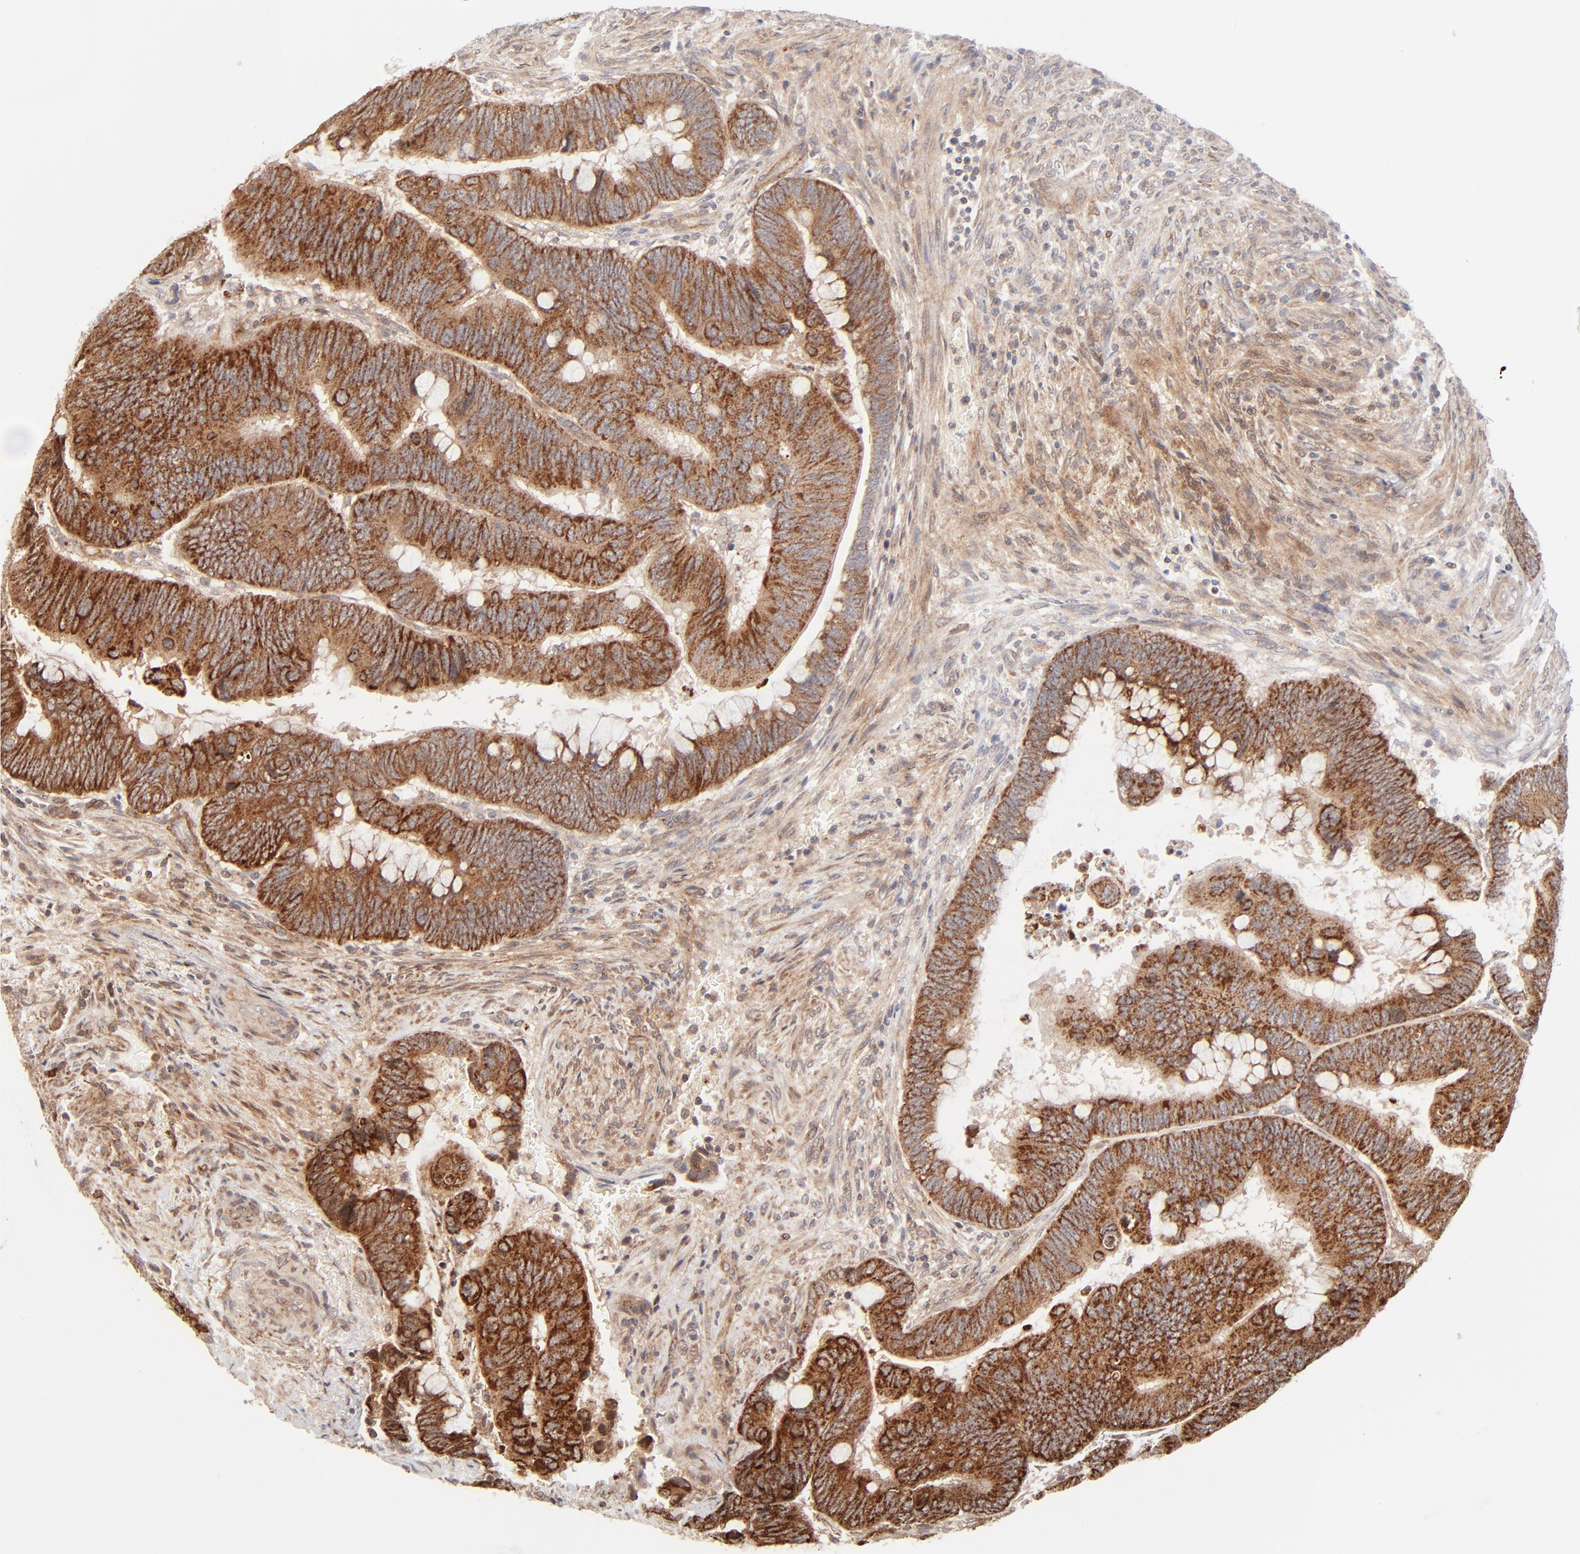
{"staining": {"intensity": "moderate", "quantity": ">75%", "location": "cytoplasmic/membranous"}, "tissue": "colorectal cancer", "cell_type": "Tumor cells", "image_type": "cancer", "snomed": [{"axis": "morphology", "description": "Normal tissue, NOS"}, {"axis": "morphology", "description": "Adenocarcinoma, NOS"}, {"axis": "topography", "description": "Rectum"}], "caption": "Immunohistochemistry (DAB) staining of human adenocarcinoma (colorectal) shows moderate cytoplasmic/membranous protein positivity in about >75% of tumor cells.", "gene": "CSPG4", "patient": {"sex": "male", "age": 92}}